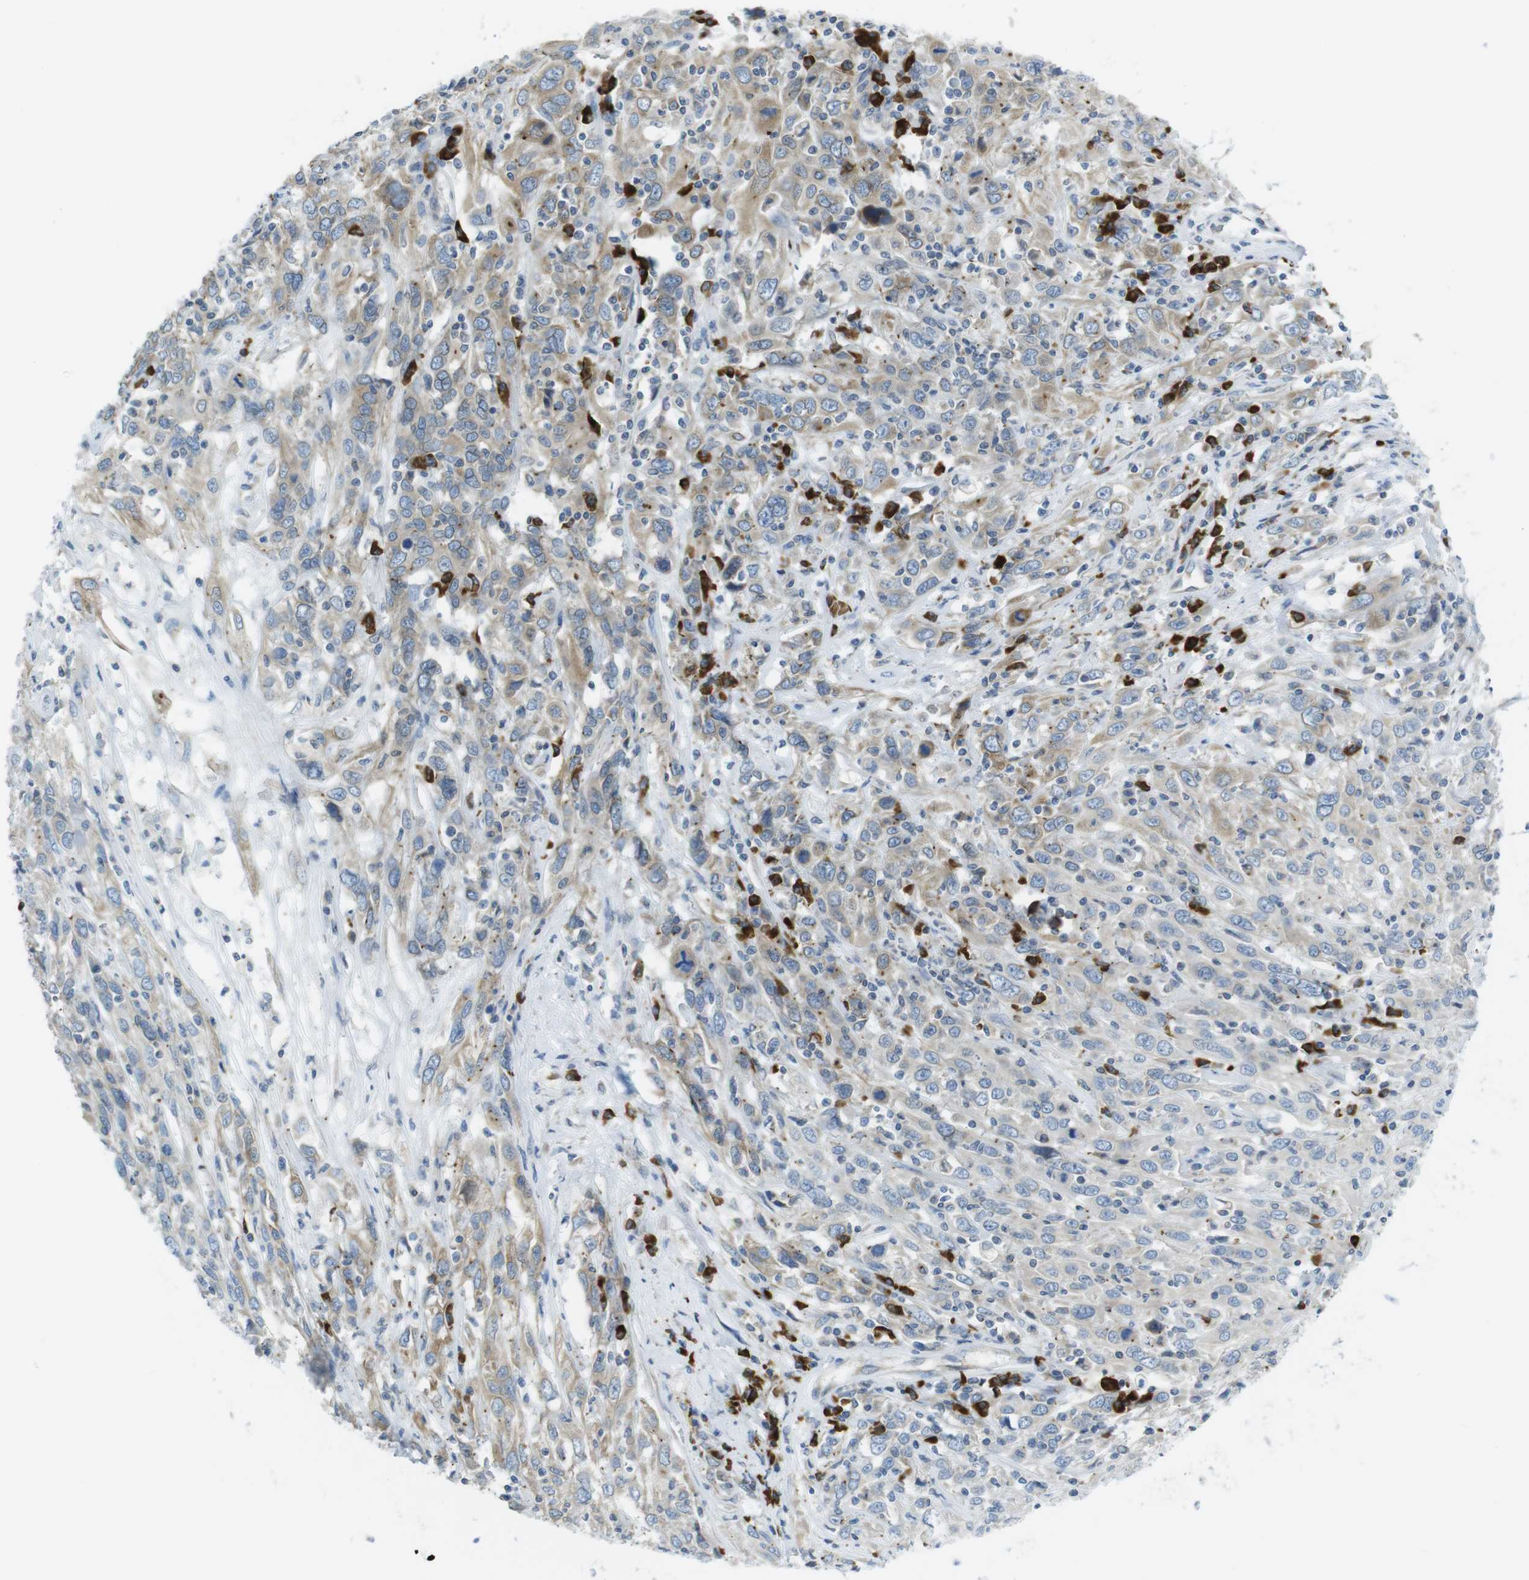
{"staining": {"intensity": "weak", "quantity": "25%-75%", "location": "cytoplasmic/membranous"}, "tissue": "cervical cancer", "cell_type": "Tumor cells", "image_type": "cancer", "snomed": [{"axis": "morphology", "description": "Squamous cell carcinoma, NOS"}, {"axis": "topography", "description": "Cervix"}], "caption": "Brown immunohistochemical staining in human cervical cancer exhibits weak cytoplasmic/membranous expression in approximately 25%-75% of tumor cells. The staining was performed using DAB (3,3'-diaminobenzidine), with brown indicating positive protein expression. Nuclei are stained blue with hematoxylin.", "gene": "CLPTM1L", "patient": {"sex": "female", "age": 46}}